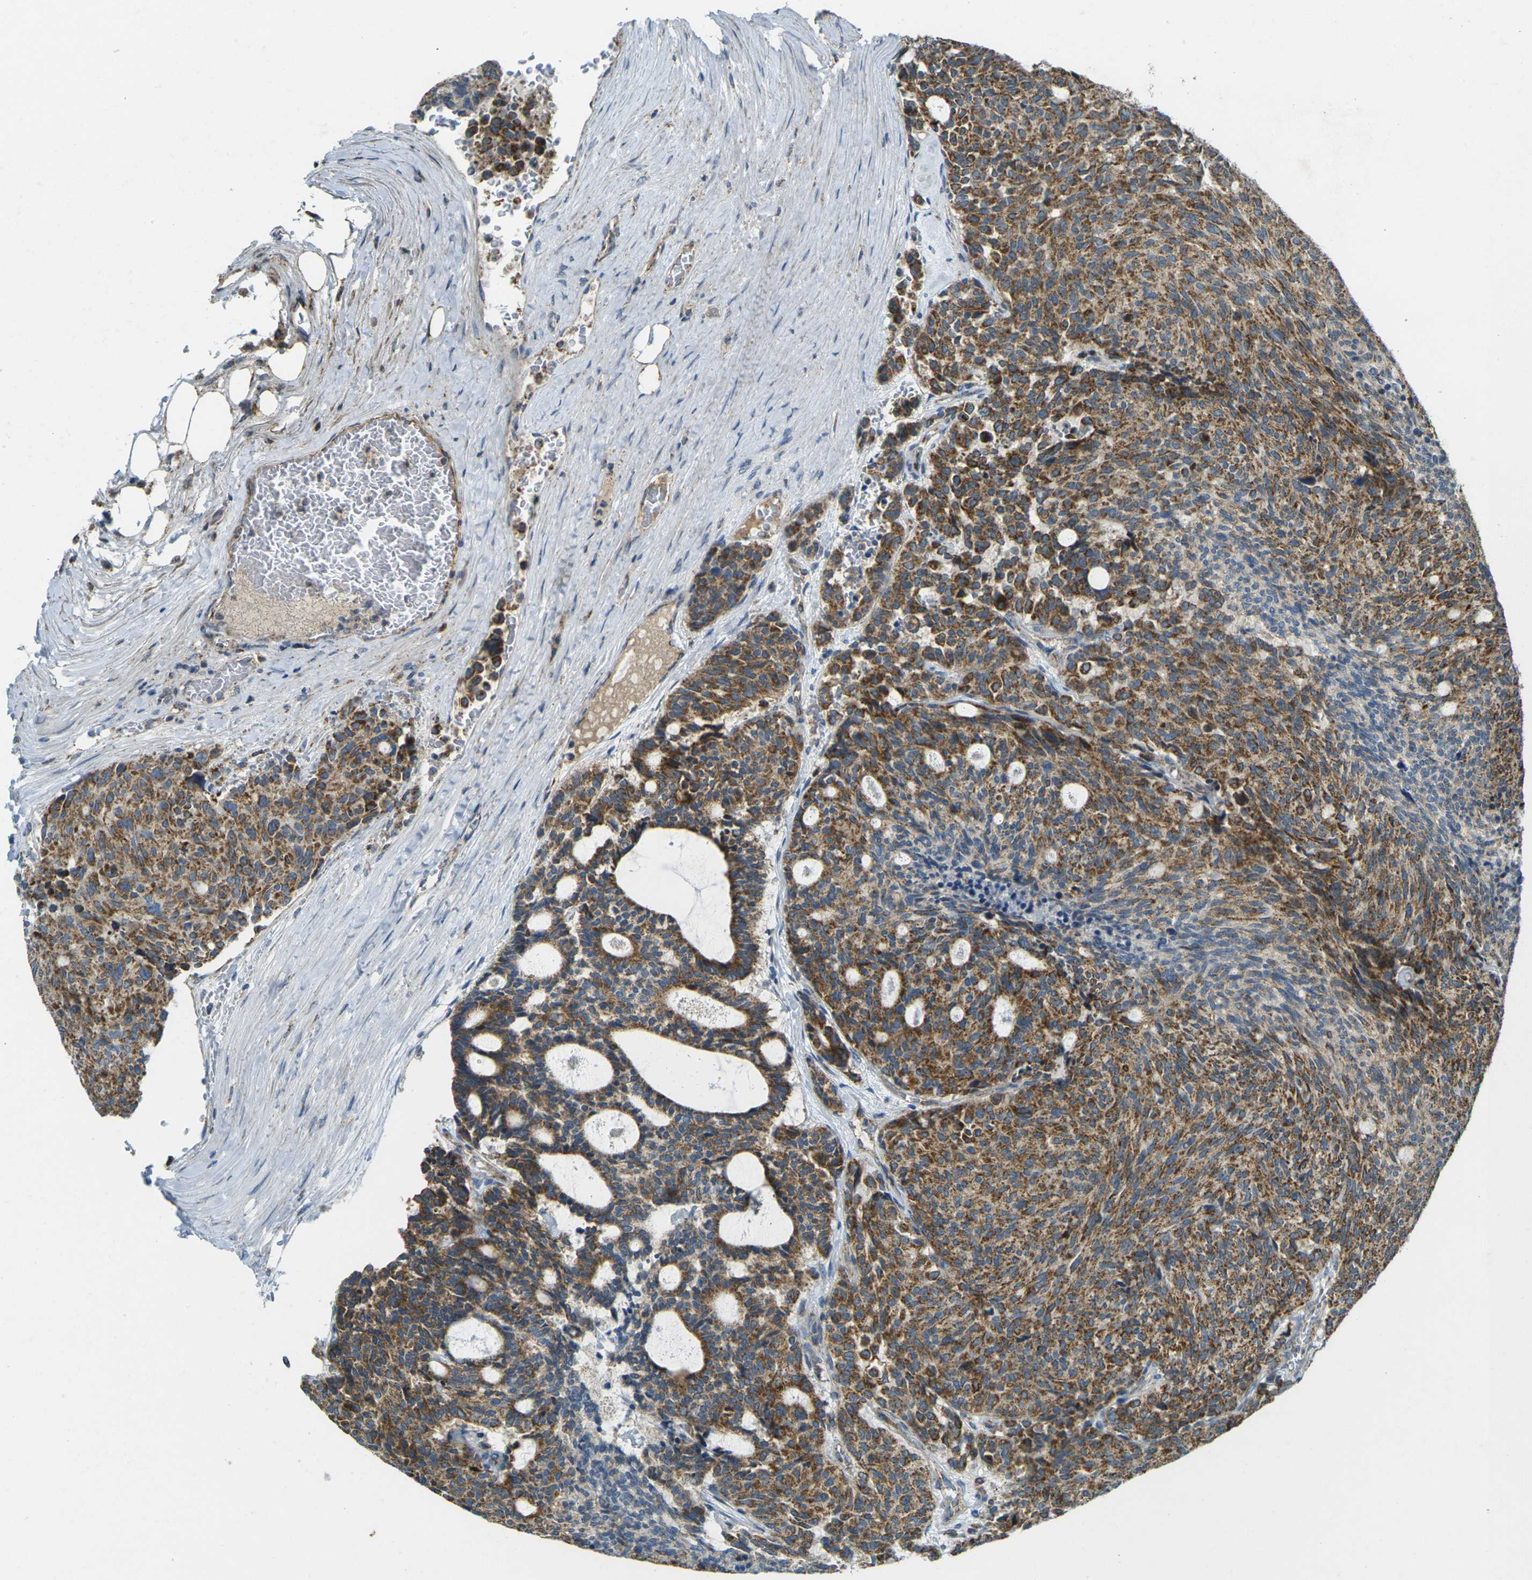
{"staining": {"intensity": "strong", "quantity": ">75%", "location": "cytoplasmic/membranous"}, "tissue": "carcinoid", "cell_type": "Tumor cells", "image_type": "cancer", "snomed": [{"axis": "morphology", "description": "Carcinoid, malignant, NOS"}, {"axis": "topography", "description": "Pancreas"}], "caption": "A high amount of strong cytoplasmic/membranous positivity is appreciated in approximately >75% of tumor cells in carcinoid tissue.", "gene": "IGF1R", "patient": {"sex": "female", "age": 54}}